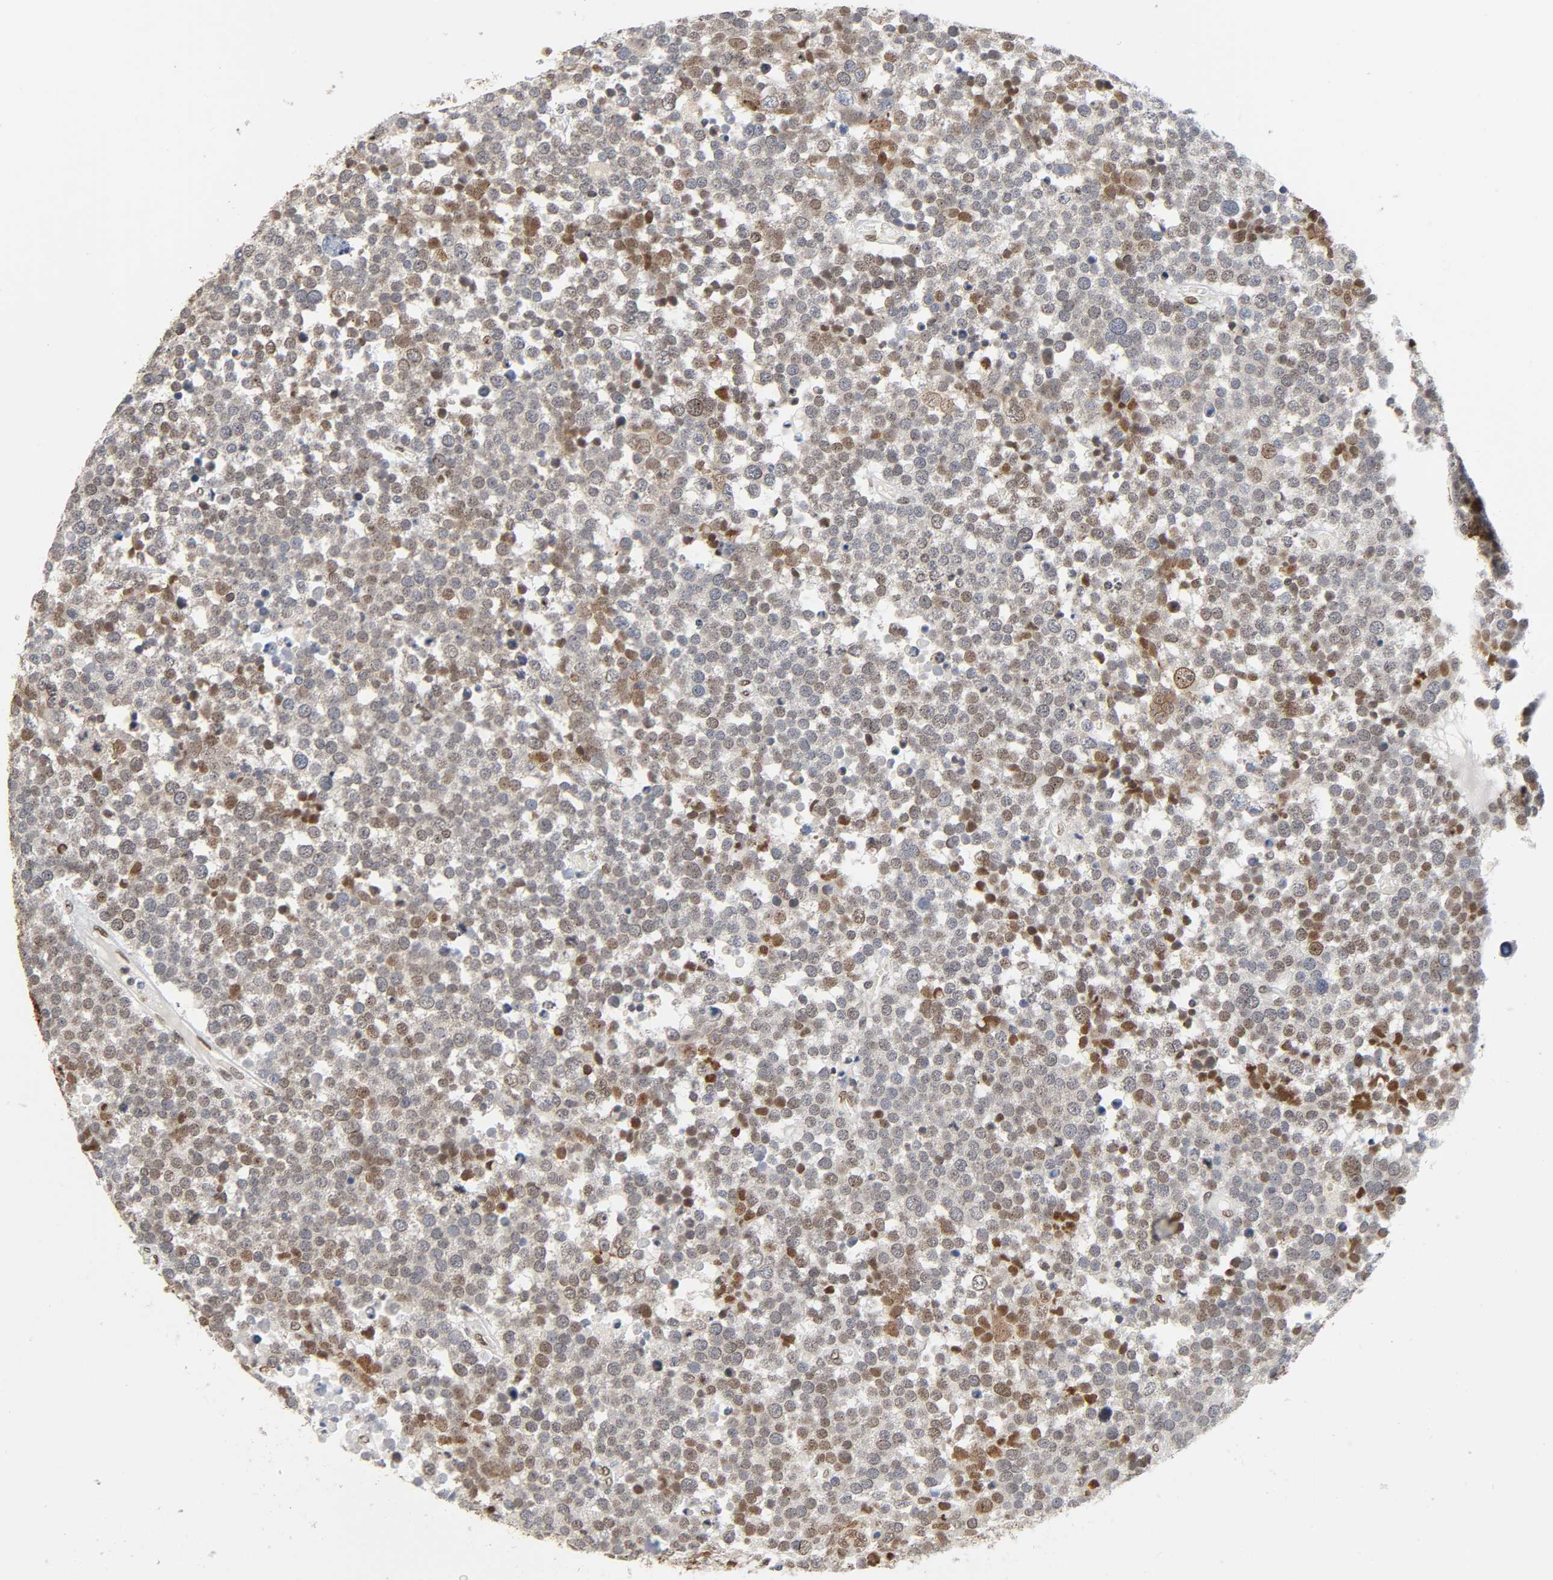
{"staining": {"intensity": "moderate", "quantity": "<25%", "location": "nuclear"}, "tissue": "testis cancer", "cell_type": "Tumor cells", "image_type": "cancer", "snomed": [{"axis": "morphology", "description": "Seminoma, NOS"}, {"axis": "topography", "description": "Testis"}], "caption": "IHC photomicrograph of human testis cancer stained for a protein (brown), which displays low levels of moderate nuclear positivity in about <25% of tumor cells.", "gene": "SUMO1", "patient": {"sex": "male", "age": 71}}